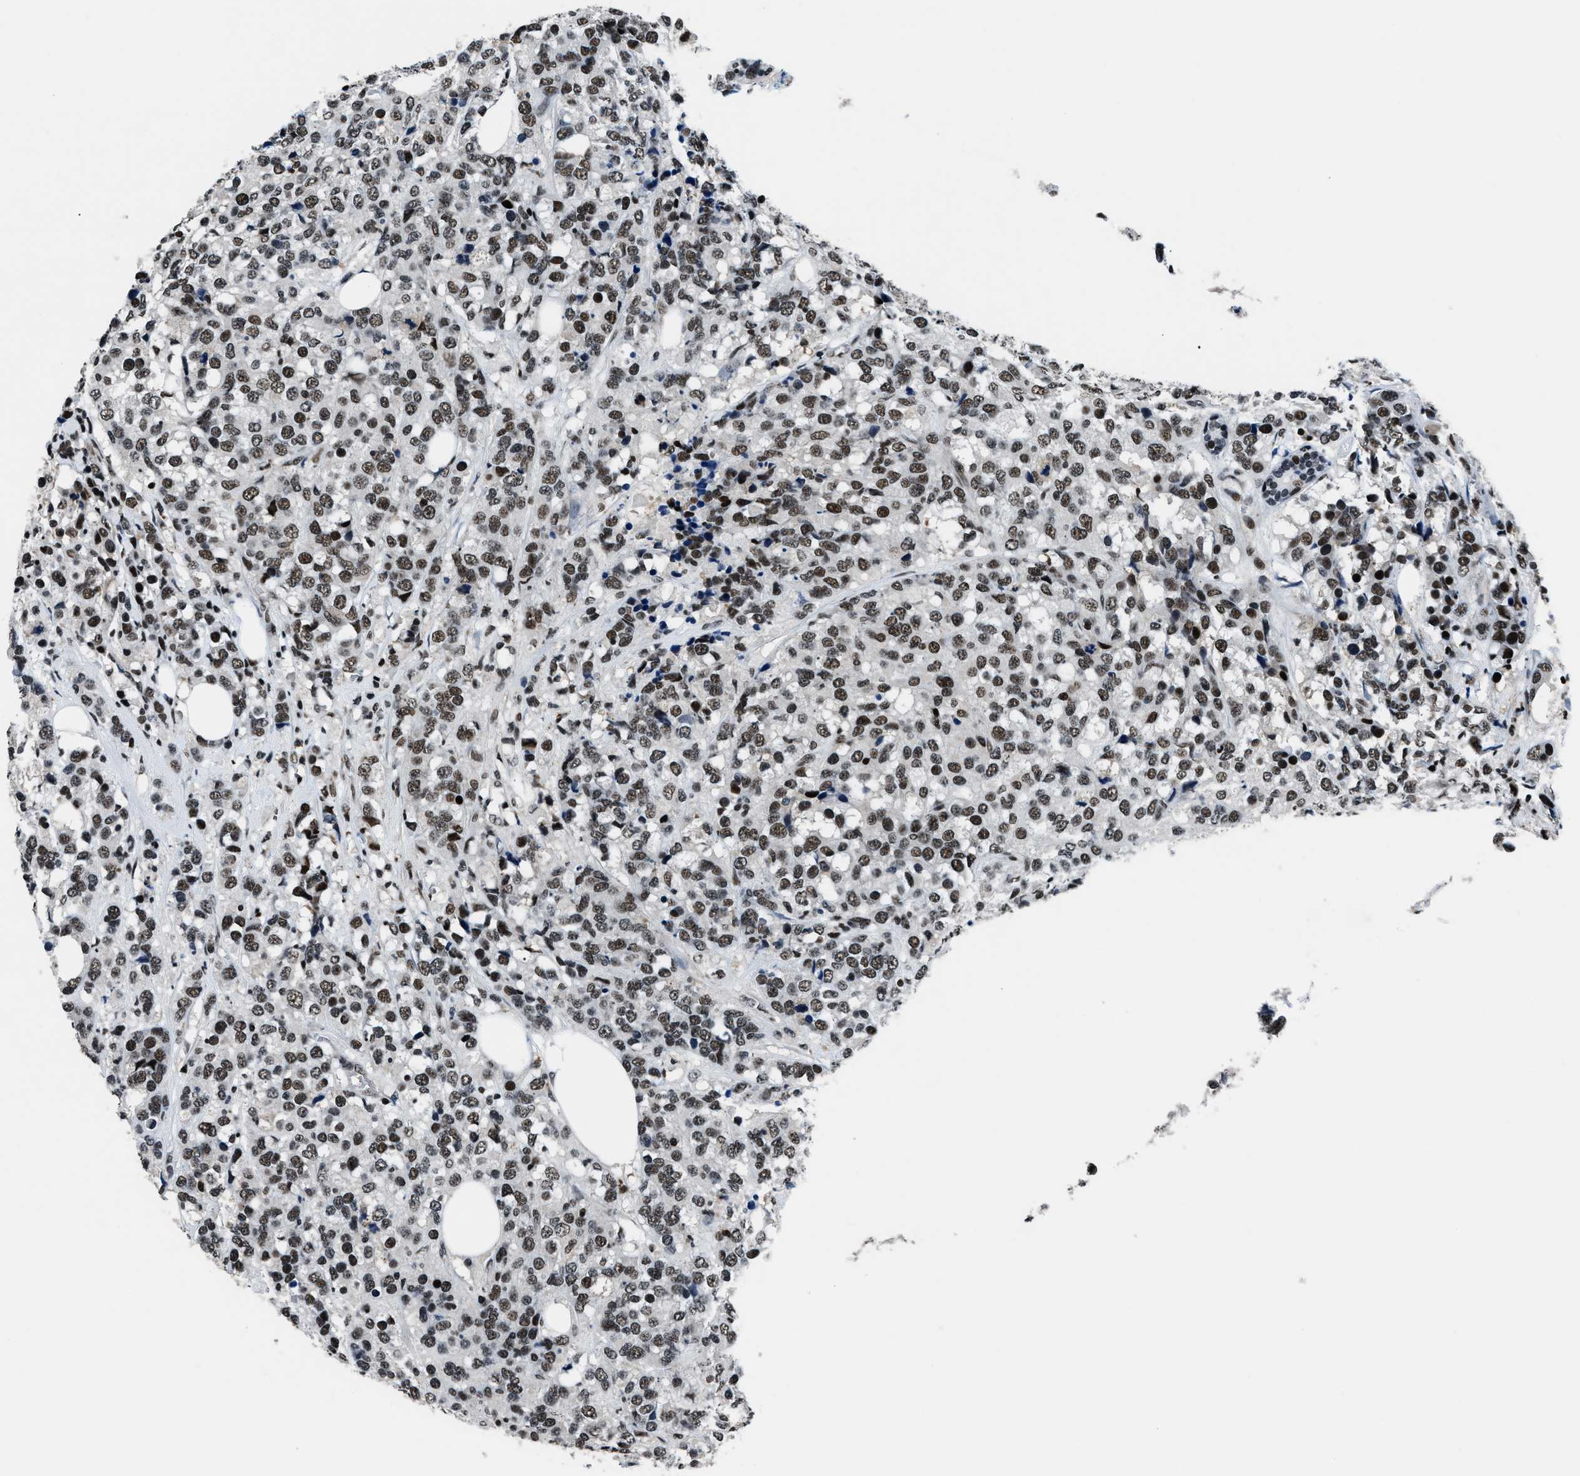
{"staining": {"intensity": "strong", "quantity": ">75%", "location": "nuclear"}, "tissue": "breast cancer", "cell_type": "Tumor cells", "image_type": "cancer", "snomed": [{"axis": "morphology", "description": "Lobular carcinoma"}, {"axis": "topography", "description": "Breast"}], "caption": "Breast lobular carcinoma tissue shows strong nuclear staining in approximately >75% of tumor cells, visualized by immunohistochemistry.", "gene": "SMARCB1", "patient": {"sex": "female", "age": 59}}